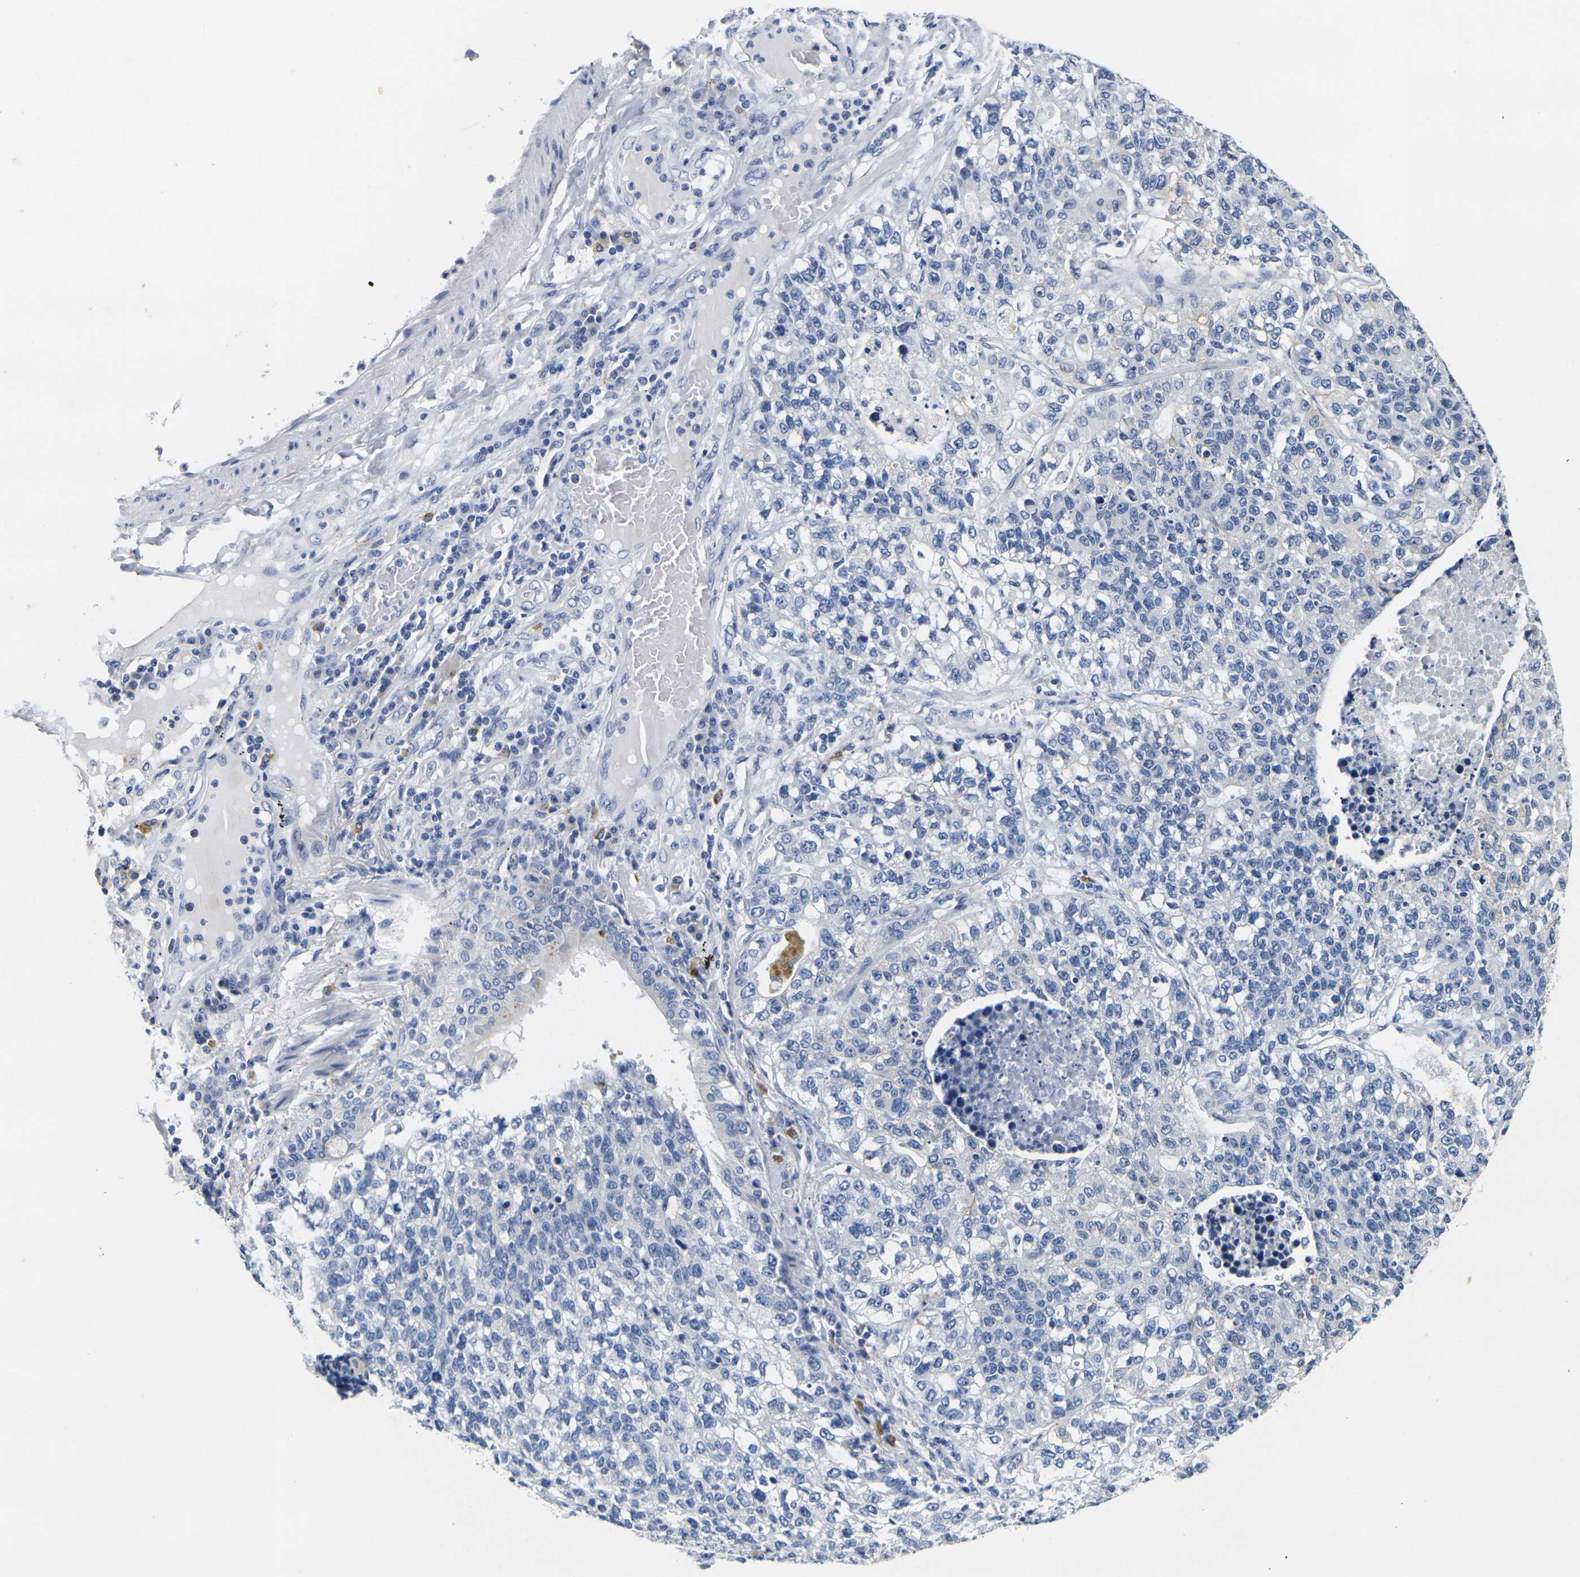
{"staining": {"intensity": "negative", "quantity": "none", "location": "none"}, "tissue": "lung cancer", "cell_type": "Tumor cells", "image_type": "cancer", "snomed": [{"axis": "morphology", "description": "Adenocarcinoma, NOS"}, {"axis": "topography", "description": "Lung"}], "caption": "DAB immunohistochemical staining of lung cancer shows no significant staining in tumor cells.", "gene": "NOCT", "patient": {"sex": "male", "age": 49}}